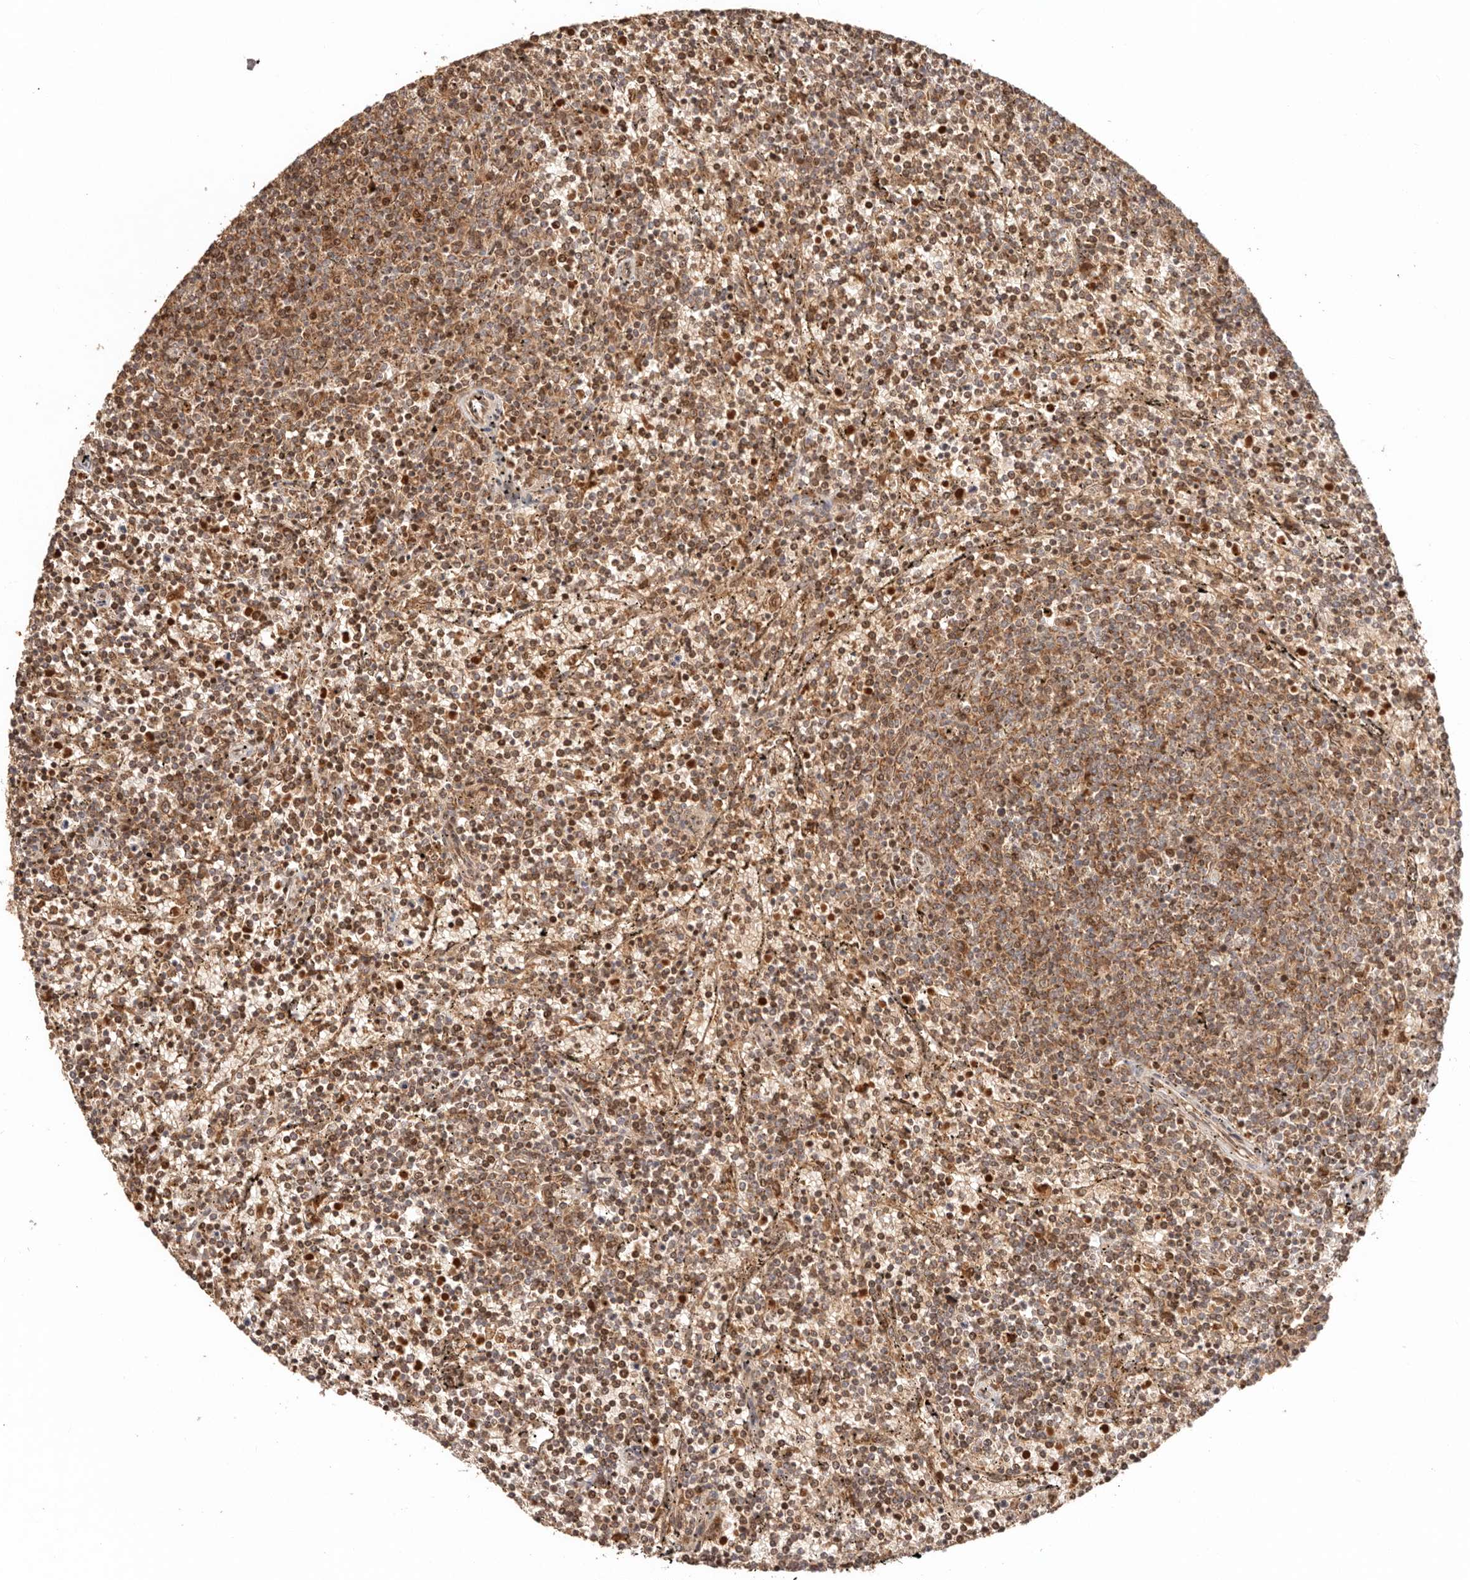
{"staining": {"intensity": "moderate", "quantity": ">75%", "location": "cytoplasmic/membranous"}, "tissue": "lymphoma", "cell_type": "Tumor cells", "image_type": "cancer", "snomed": [{"axis": "morphology", "description": "Malignant lymphoma, non-Hodgkin's type, Low grade"}, {"axis": "topography", "description": "Spleen"}], "caption": "The image exhibits a brown stain indicating the presence of a protein in the cytoplasmic/membranous of tumor cells in lymphoma. The protein is shown in brown color, while the nuclei are stained blue.", "gene": "NDUFB11", "patient": {"sex": "female", "age": 50}}